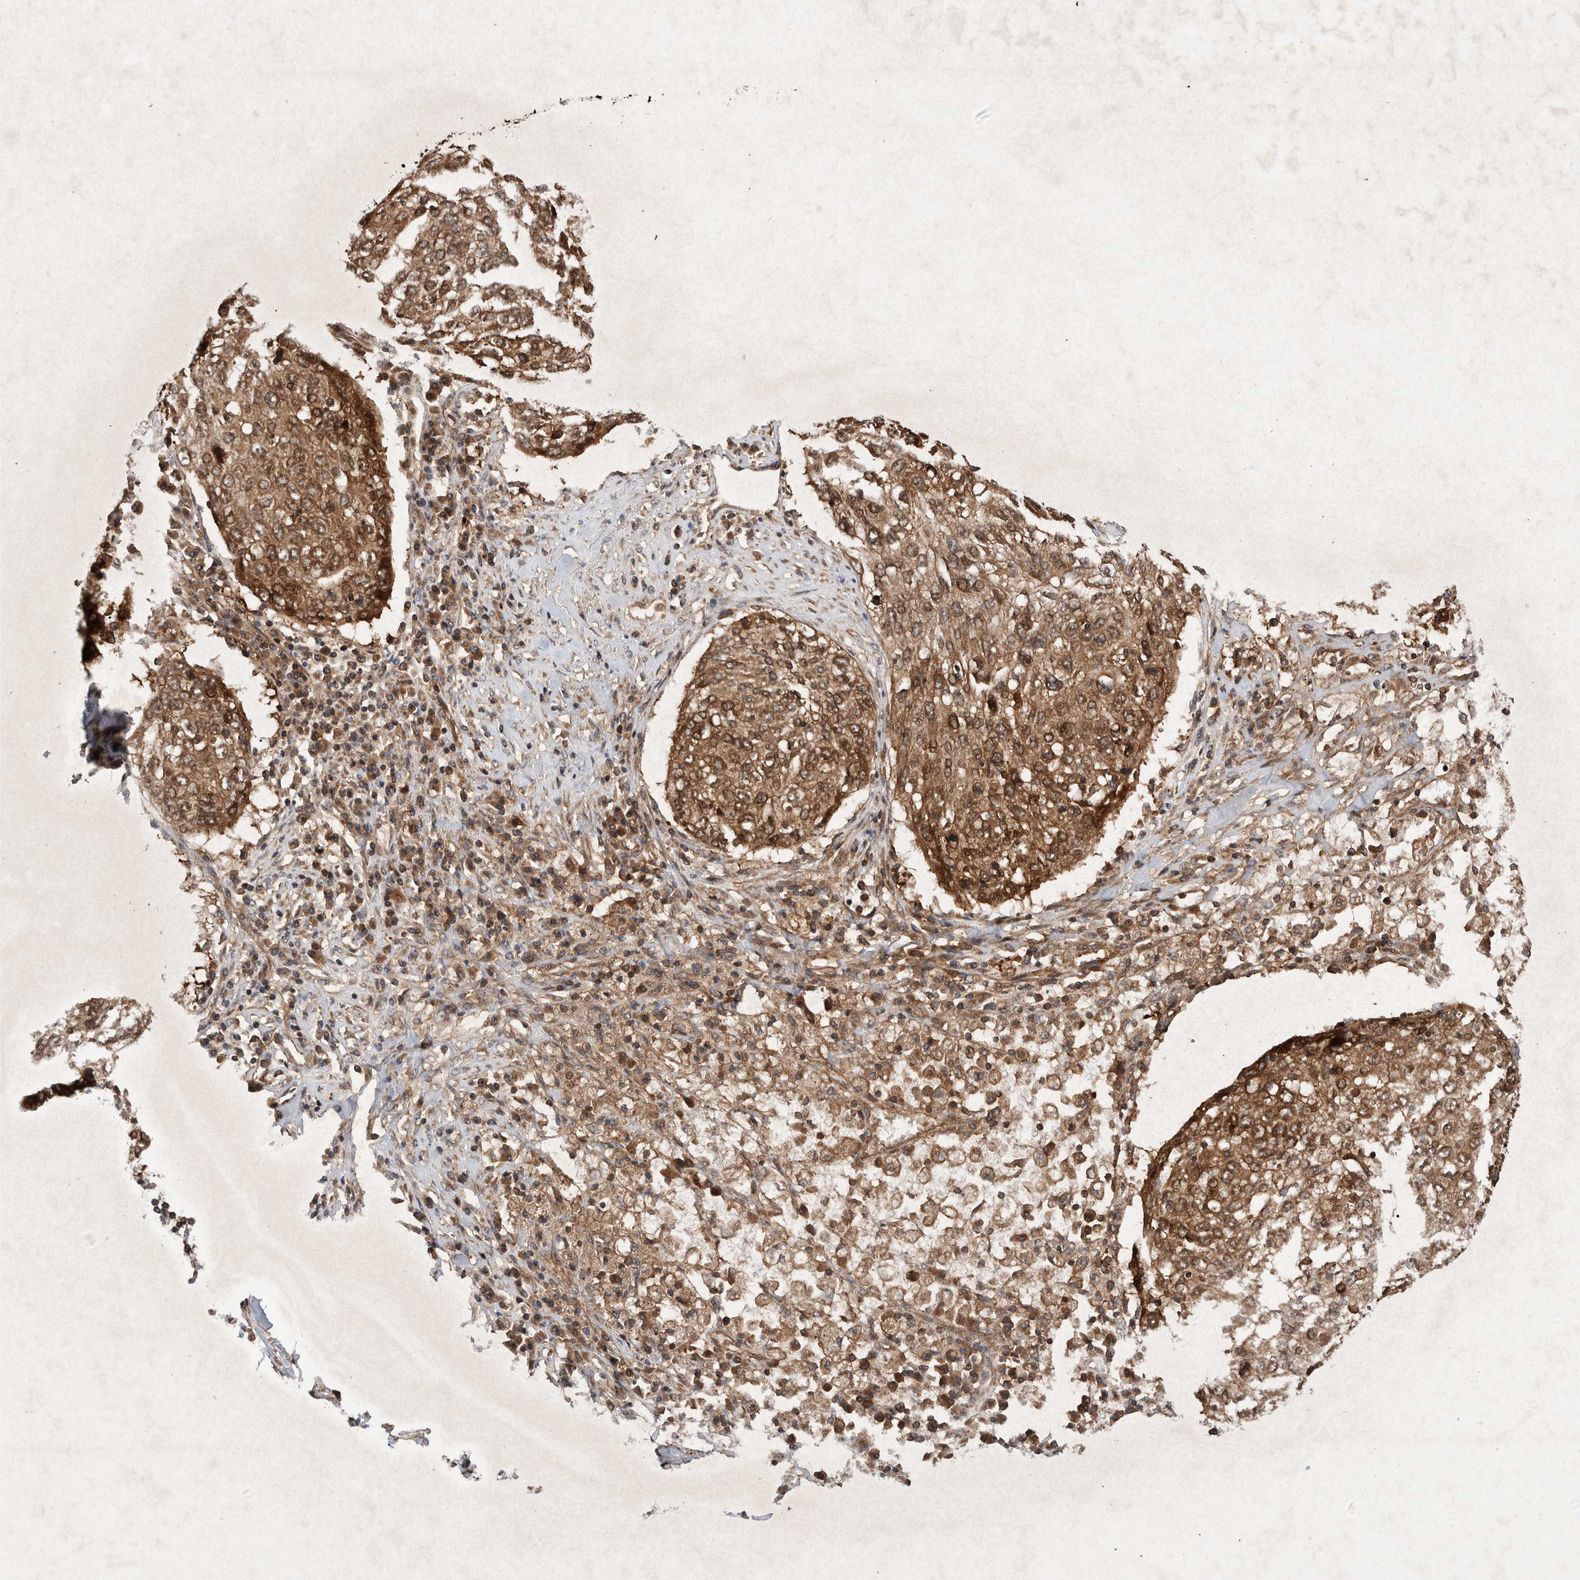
{"staining": {"intensity": "moderate", "quantity": ">75%", "location": "cytoplasmic/membranous"}, "tissue": "lung cancer", "cell_type": "Tumor cells", "image_type": "cancer", "snomed": [{"axis": "morphology", "description": "Squamous cell carcinoma, NOS"}, {"axis": "topography", "description": "Lung"}], "caption": "Tumor cells reveal moderate cytoplasmic/membranous positivity in approximately >75% of cells in lung squamous cell carcinoma.", "gene": "VBP1", "patient": {"sex": "female", "age": 63}}